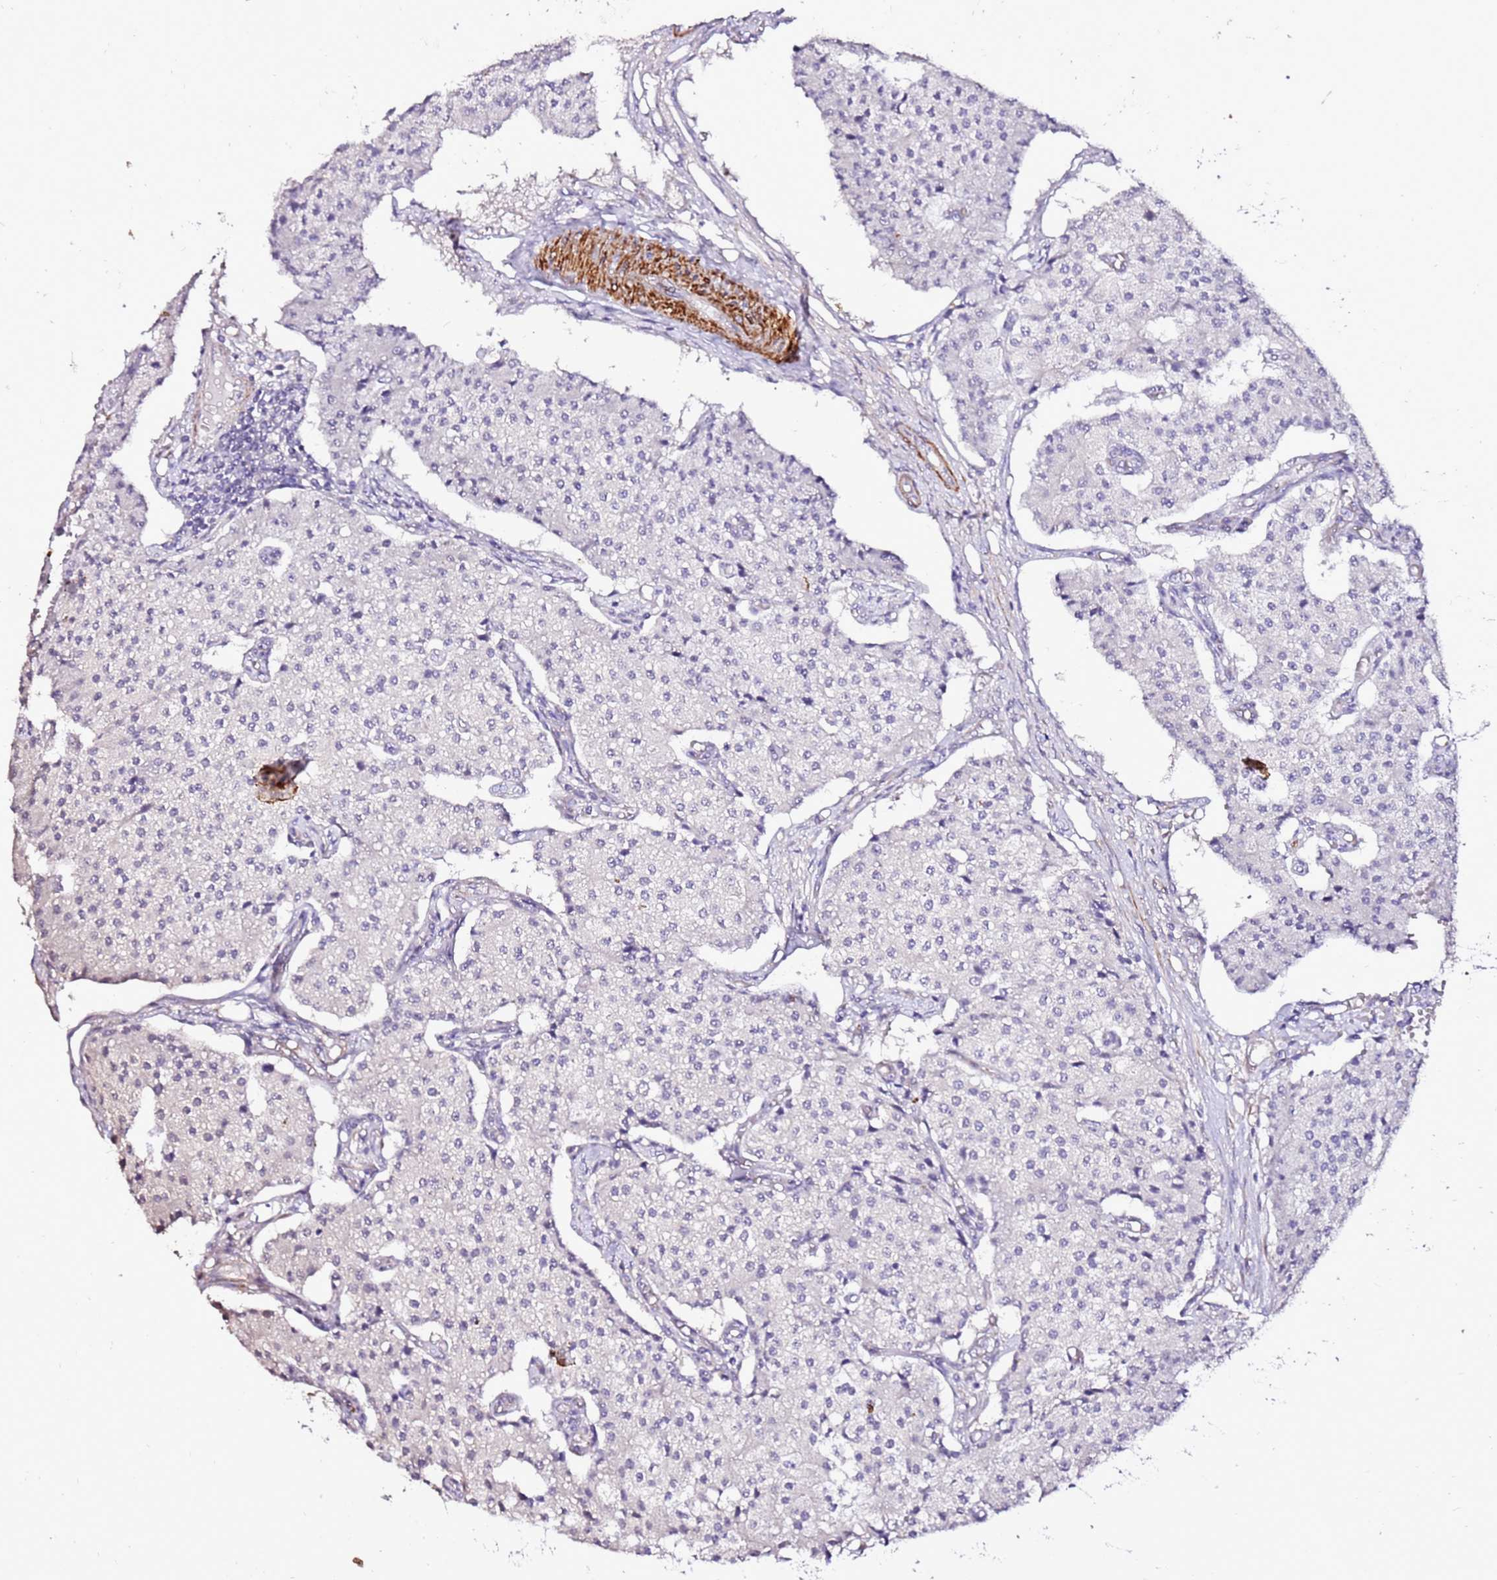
{"staining": {"intensity": "negative", "quantity": "none", "location": "none"}, "tissue": "carcinoid", "cell_type": "Tumor cells", "image_type": "cancer", "snomed": [{"axis": "morphology", "description": "Carcinoid, malignant, NOS"}, {"axis": "topography", "description": "Colon"}], "caption": "Immunohistochemistry (IHC) histopathology image of human carcinoid stained for a protein (brown), which shows no staining in tumor cells. (DAB immunohistochemistry with hematoxylin counter stain).", "gene": "ART5", "patient": {"sex": "female", "age": 52}}